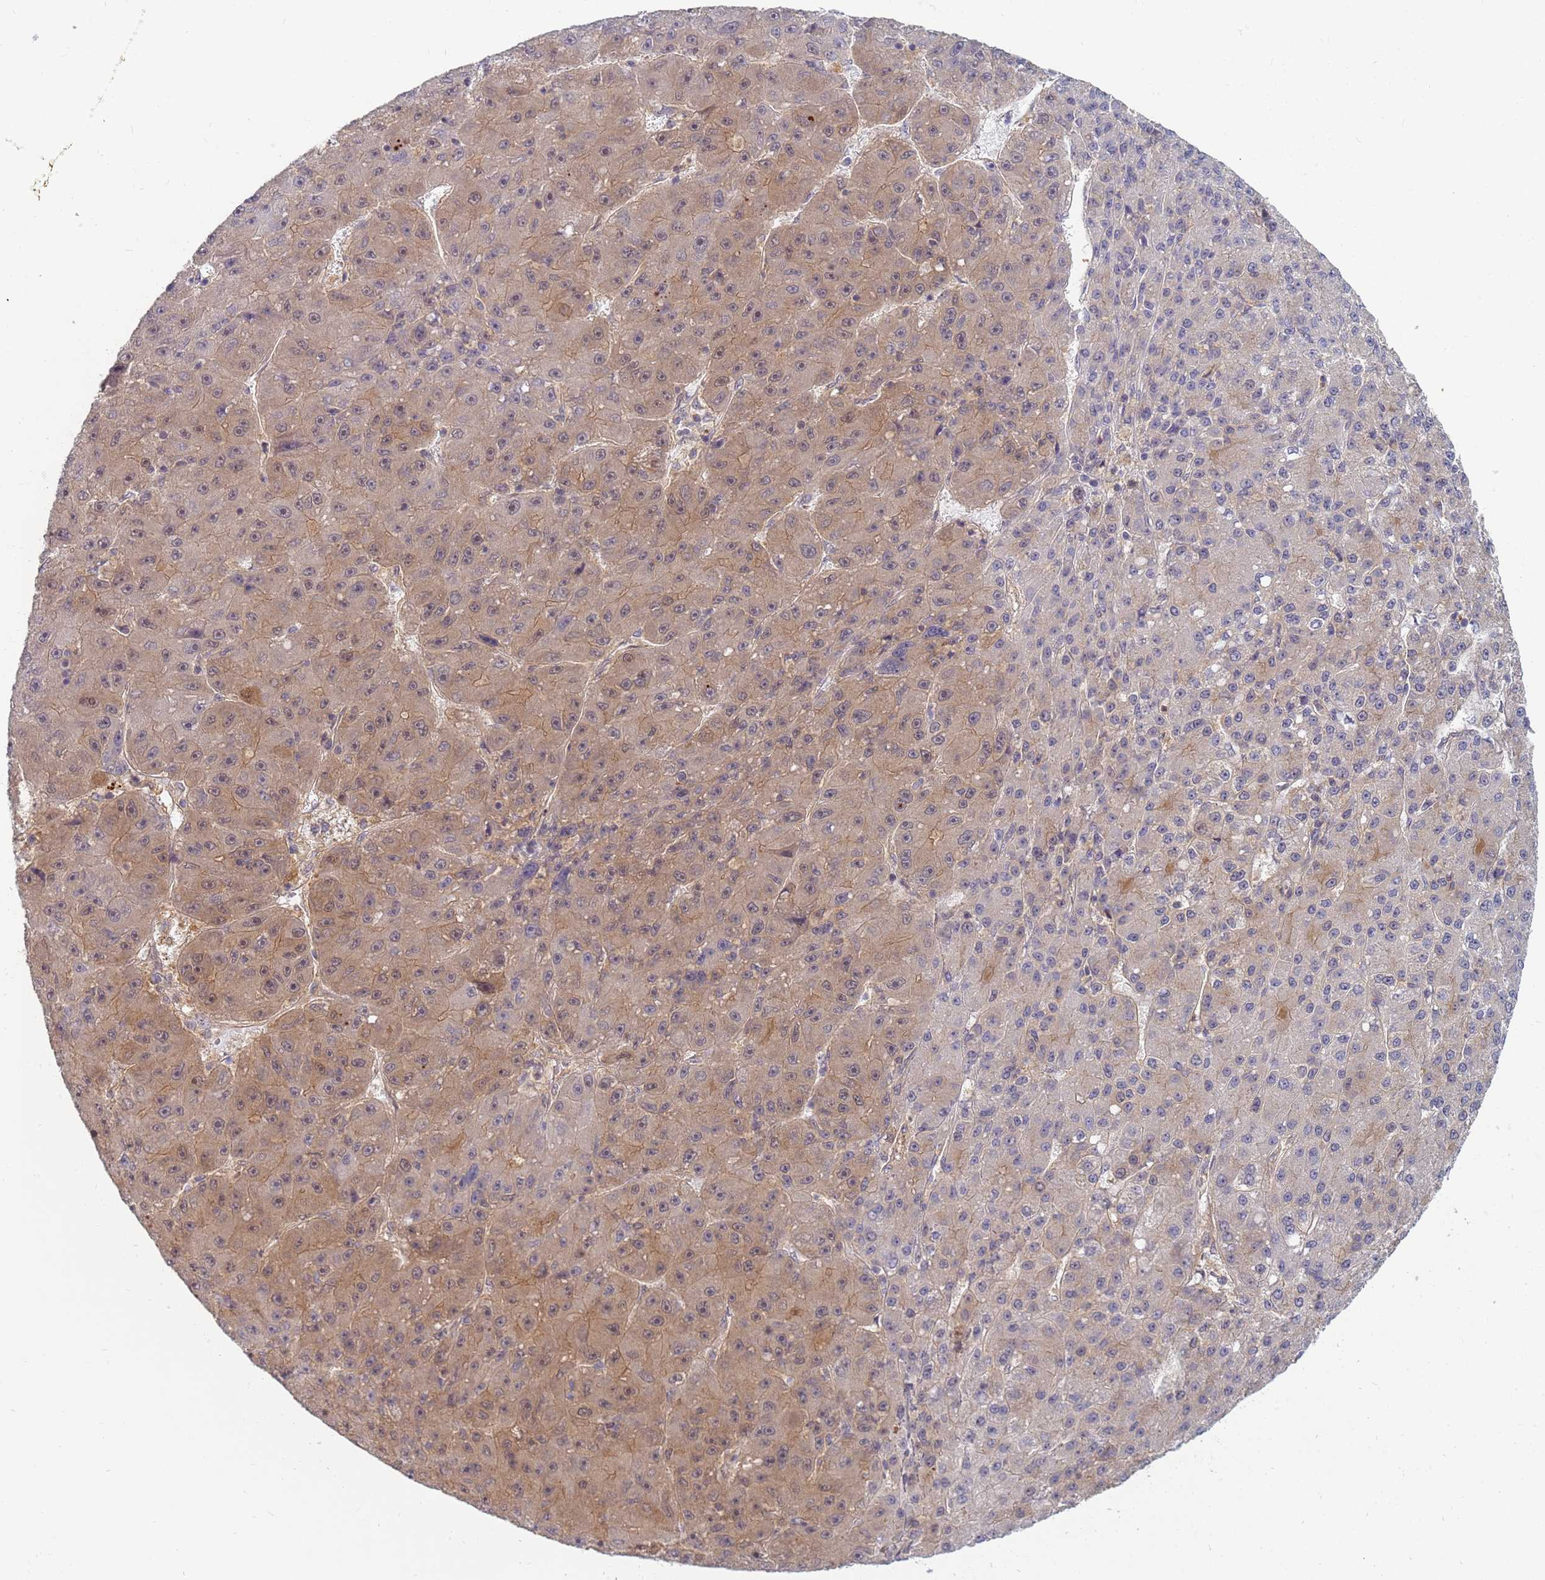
{"staining": {"intensity": "weak", "quantity": ">75%", "location": "cytoplasmic/membranous,nuclear"}, "tissue": "liver cancer", "cell_type": "Tumor cells", "image_type": "cancer", "snomed": [{"axis": "morphology", "description": "Carcinoma, Hepatocellular, NOS"}, {"axis": "topography", "description": "Liver"}], "caption": "This micrograph reveals IHC staining of liver hepatocellular carcinoma, with low weak cytoplasmic/membranous and nuclear expression in about >75% of tumor cells.", "gene": "SHARPIN", "patient": {"sex": "male", "age": 67}}